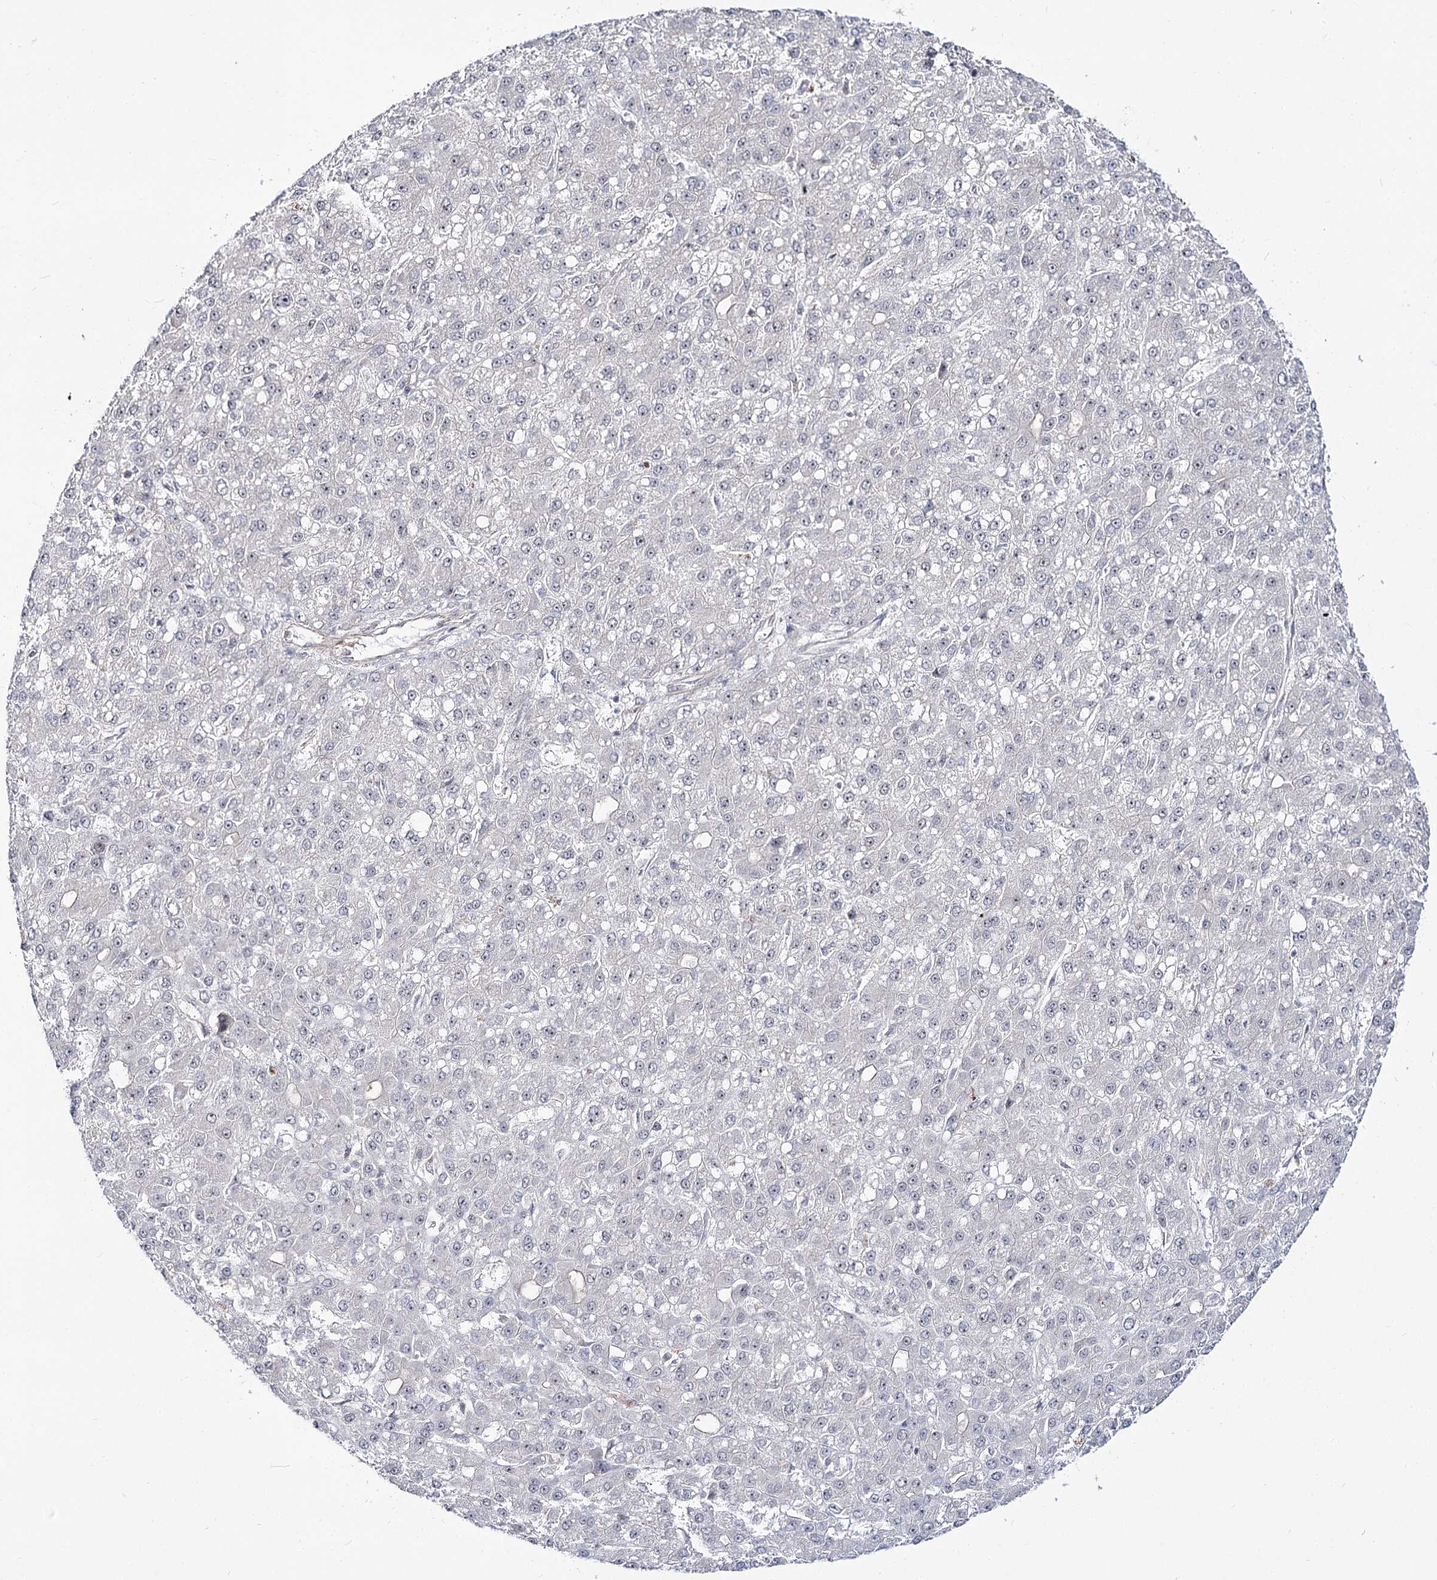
{"staining": {"intensity": "negative", "quantity": "none", "location": "none"}, "tissue": "liver cancer", "cell_type": "Tumor cells", "image_type": "cancer", "snomed": [{"axis": "morphology", "description": "Carcinoma, Hepatocellular, NOS"}, {"axis": "topography", "description": "Liver"}], "caption": "This is an IHC image of human liver cancer. There is no staining in tumor cells.", "gene": "RRP9", "patient": {"sex": "male", "age": 67}}